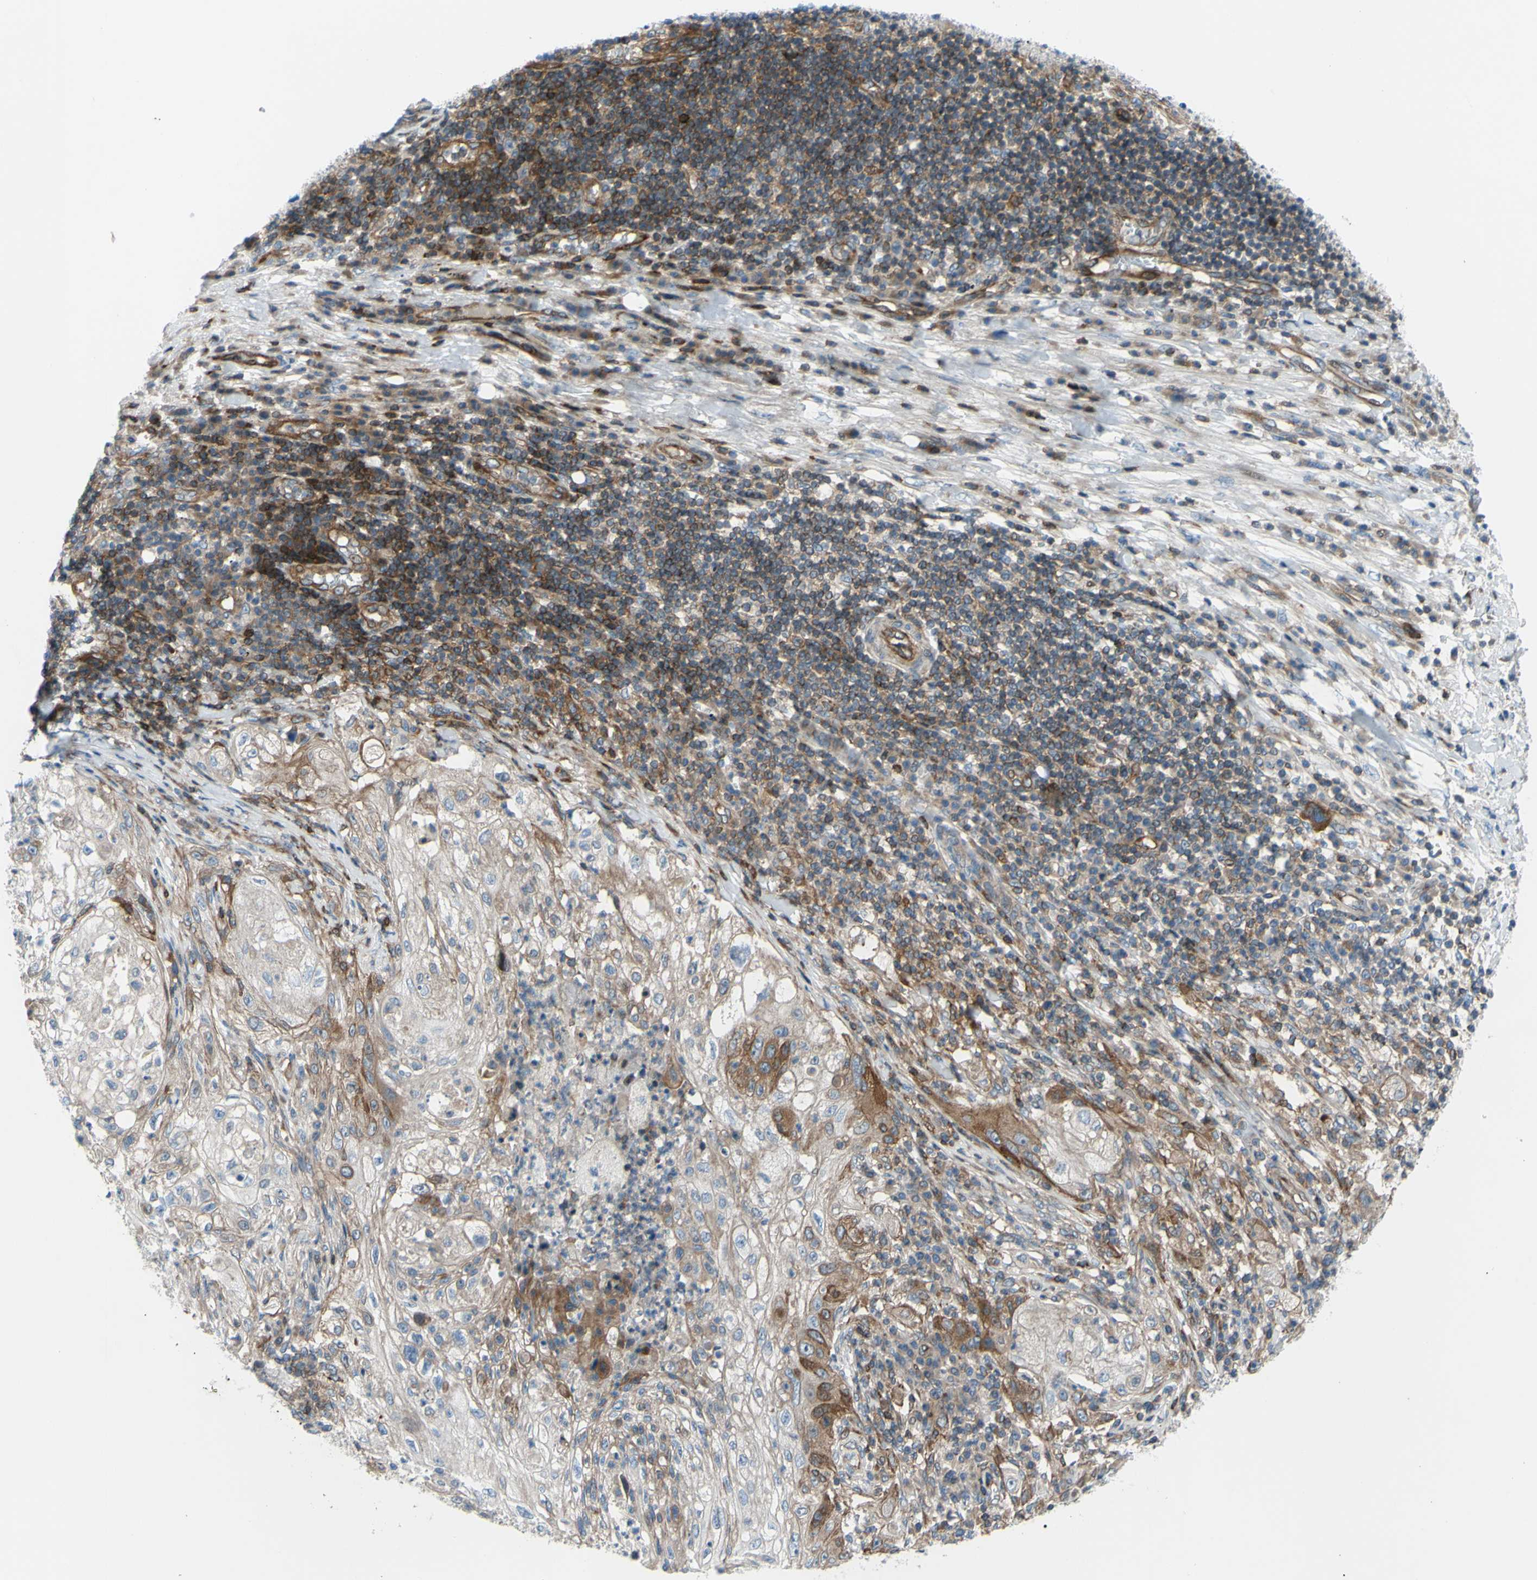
{"staining": {"intensity": "moderate", "quantity": "<25%", "location": "cytoplasmic/membranous"}, "tissue": "lung cancer", "cell_type": "Tumor cells", "image_type": "cancer", "snomed": [{"axis": "morphology", "description": "Inflammation, NOS"}, {"axis": "morphology", "description": "Squamous cell carcinoma, NOS"}, {"axis": "topography", "description": "Lymph node"}, {"axis": "topography", "description": "Soft tissue"}, {"axis": "topography", "description": "Lung"}], "caption": "Tumor cells show moderate cytoplasmic/membranous positivity in about <25% of cells in lung cancer.", "gene": "PAK2", "patient": {"sex": "male", "age": 66}}